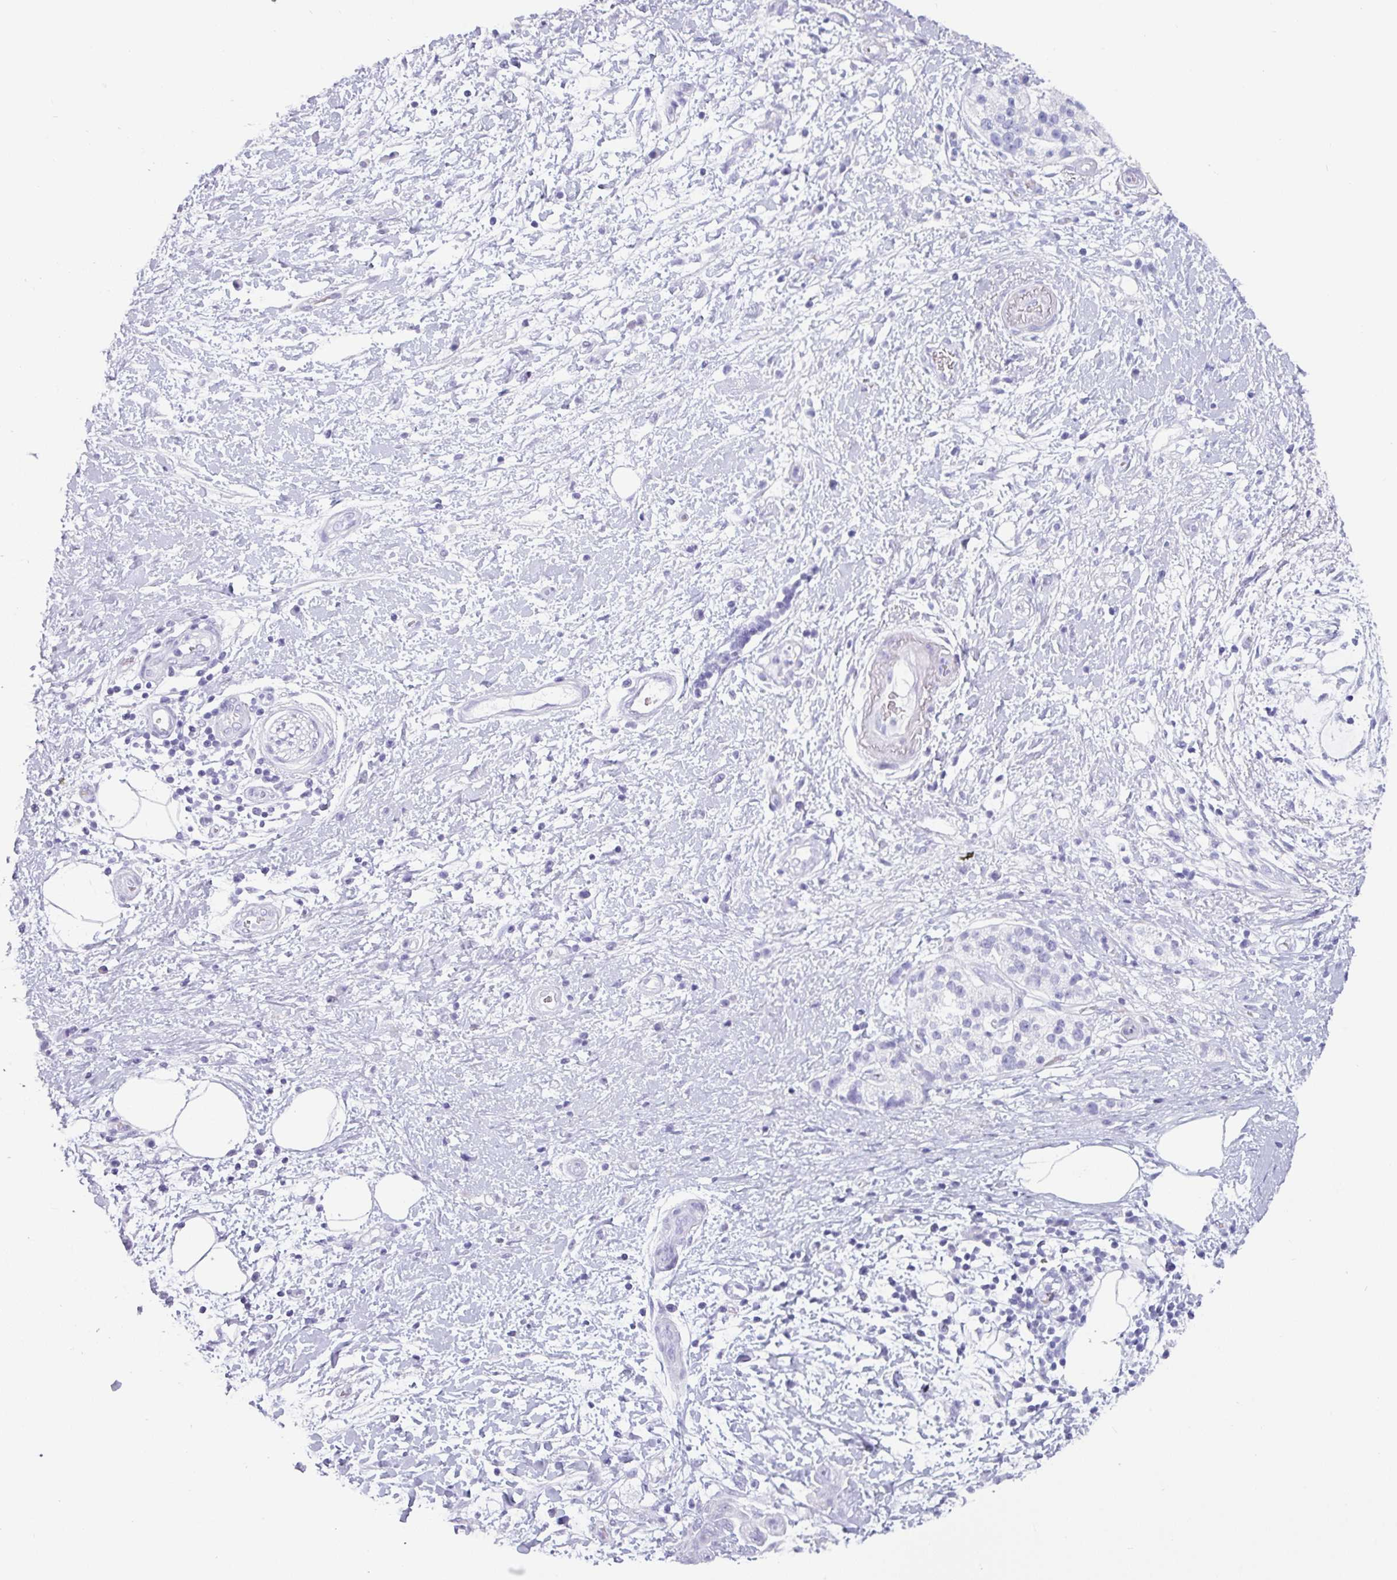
{"staining": {"intensity": "negative", "quantity": "none", "location": "none"}, "tissue": "pancreatic cancer", "cell_type": "Tumor cells", "image_type": "cancer", "snomed": [{"axis": "morphology", "description": "Adenocarcinoma, NOS"}, {"axis": "topography", "description": "Pancreas"}], "caption": "High magnification brightfield microscopy of pancreatic cancer (adenocarcinoma) stained with DAB (3,3'-diaminobenzidine) (brown) and counterstained with hematoxylin (blue): tumor cells show no significant positivity. (Brightfield microscopy of DAB (3,3'-diaminobenzidine) immunohistochemistry (IHC) at high magnification).", "gene": "CRYBB2", "patient": {"sex": "female", "age": 73}}